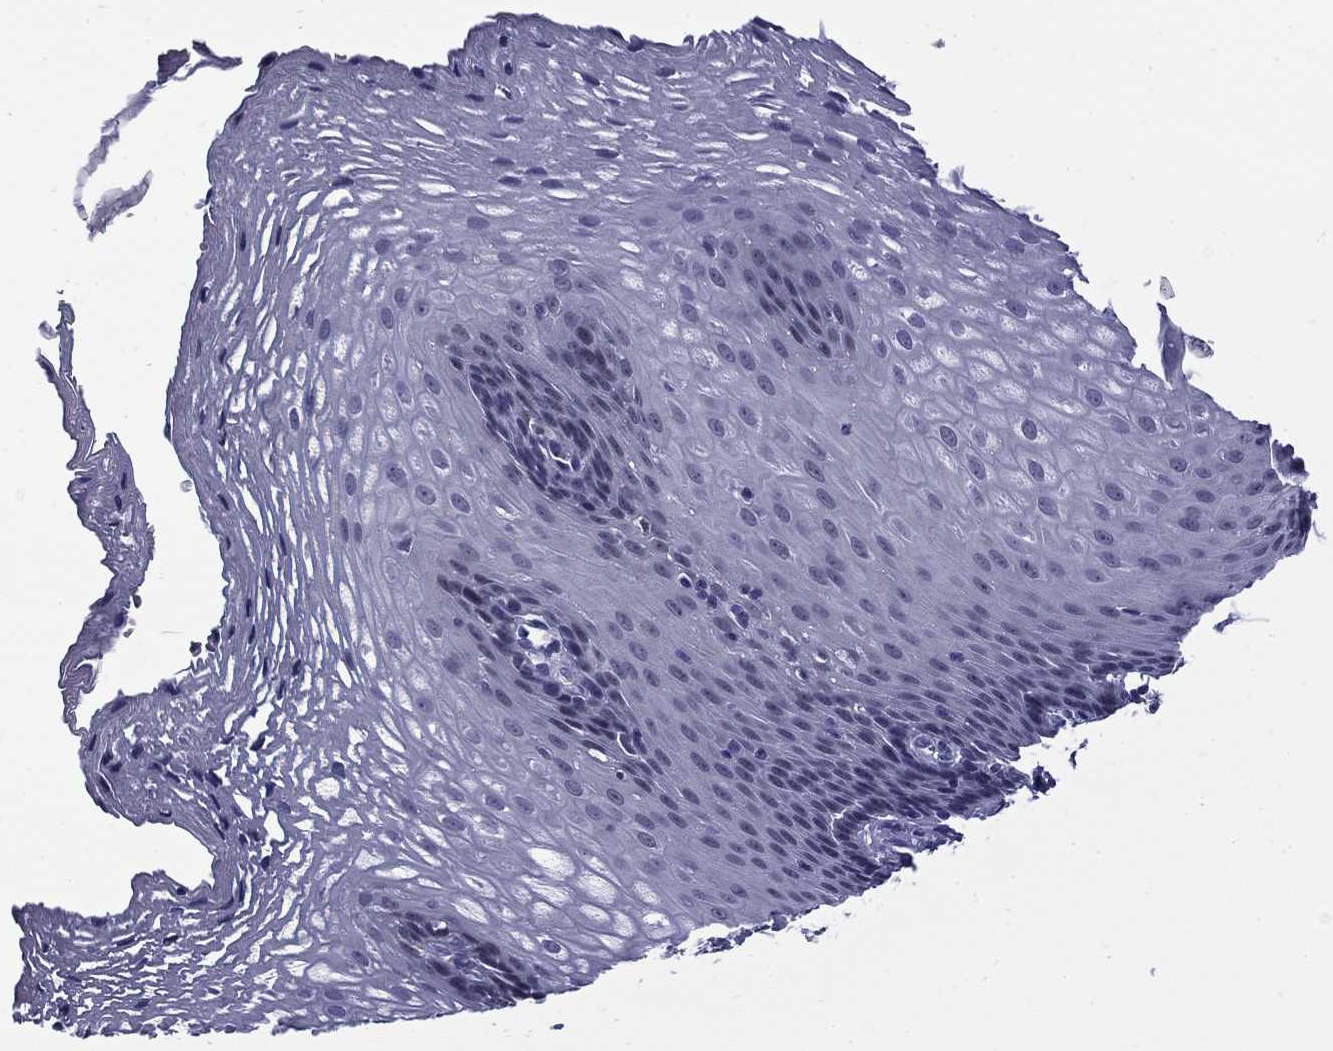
{"staining": {"intensity": "negative", "quantity": "none", "location": "none"}, "tissue": "esophagus", "cell_type": "Squamous epithelial cells", "image_type": "normal", "snomed": [{"axis": "morphology", "description": "Normal tissue, NOS"}, {"axis": "topography", "description": "Esophagus"}], "caption": "The histopathology image demonstrates no staining of squamous epithelial cells in benign esophagus.", "gene": "MGARP", "patient": {"sex": "male", "age": 76}}